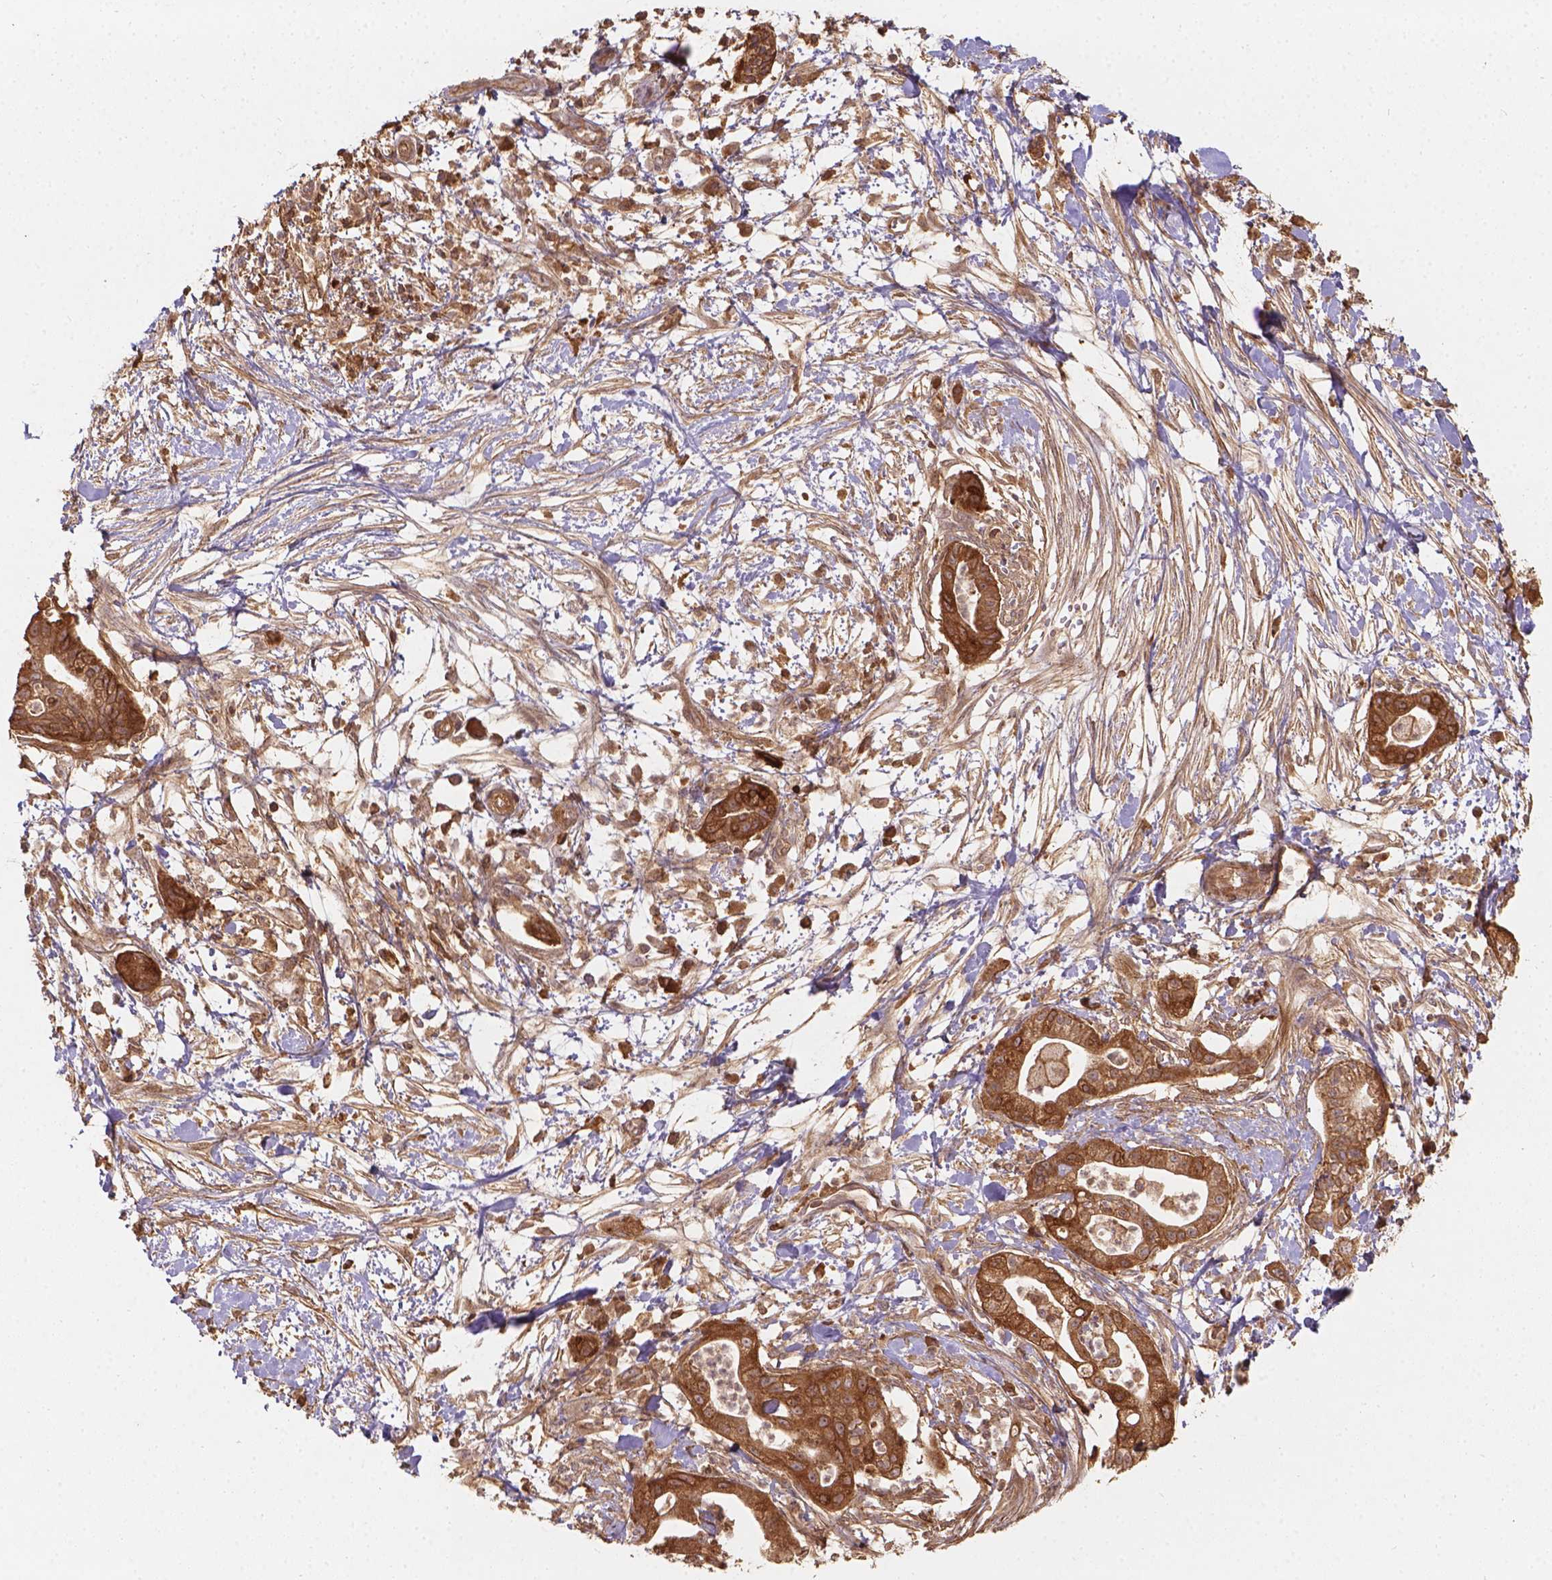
{"staining": {"intensity": "strong", "quantity": ">75%", "location": "cytoplasmic/membranous"}, "tissue": "pancreatic cancer", "cell_type": "Tumor cells", "image_type": "cancer", "snomed": [{"axis": "morphology", "description": "Normal tissue, NOS"}, {"axis": "morphology", "description": "Adenocarcinoma, NOS"}, {"axis": "topography", "description": "Lymph node"}, {"axis": "topography", "description": "Pancreas"}], "caption": "This image shows immunohistochemistry (IHC) staining of human adenocarcinoma (pancreatic), with high strong cytoplasmic/membranous positivity in approximately >75% of tumor cells.", "gene": "XPR1", "patient": {"sex": "female", "age": 58}}